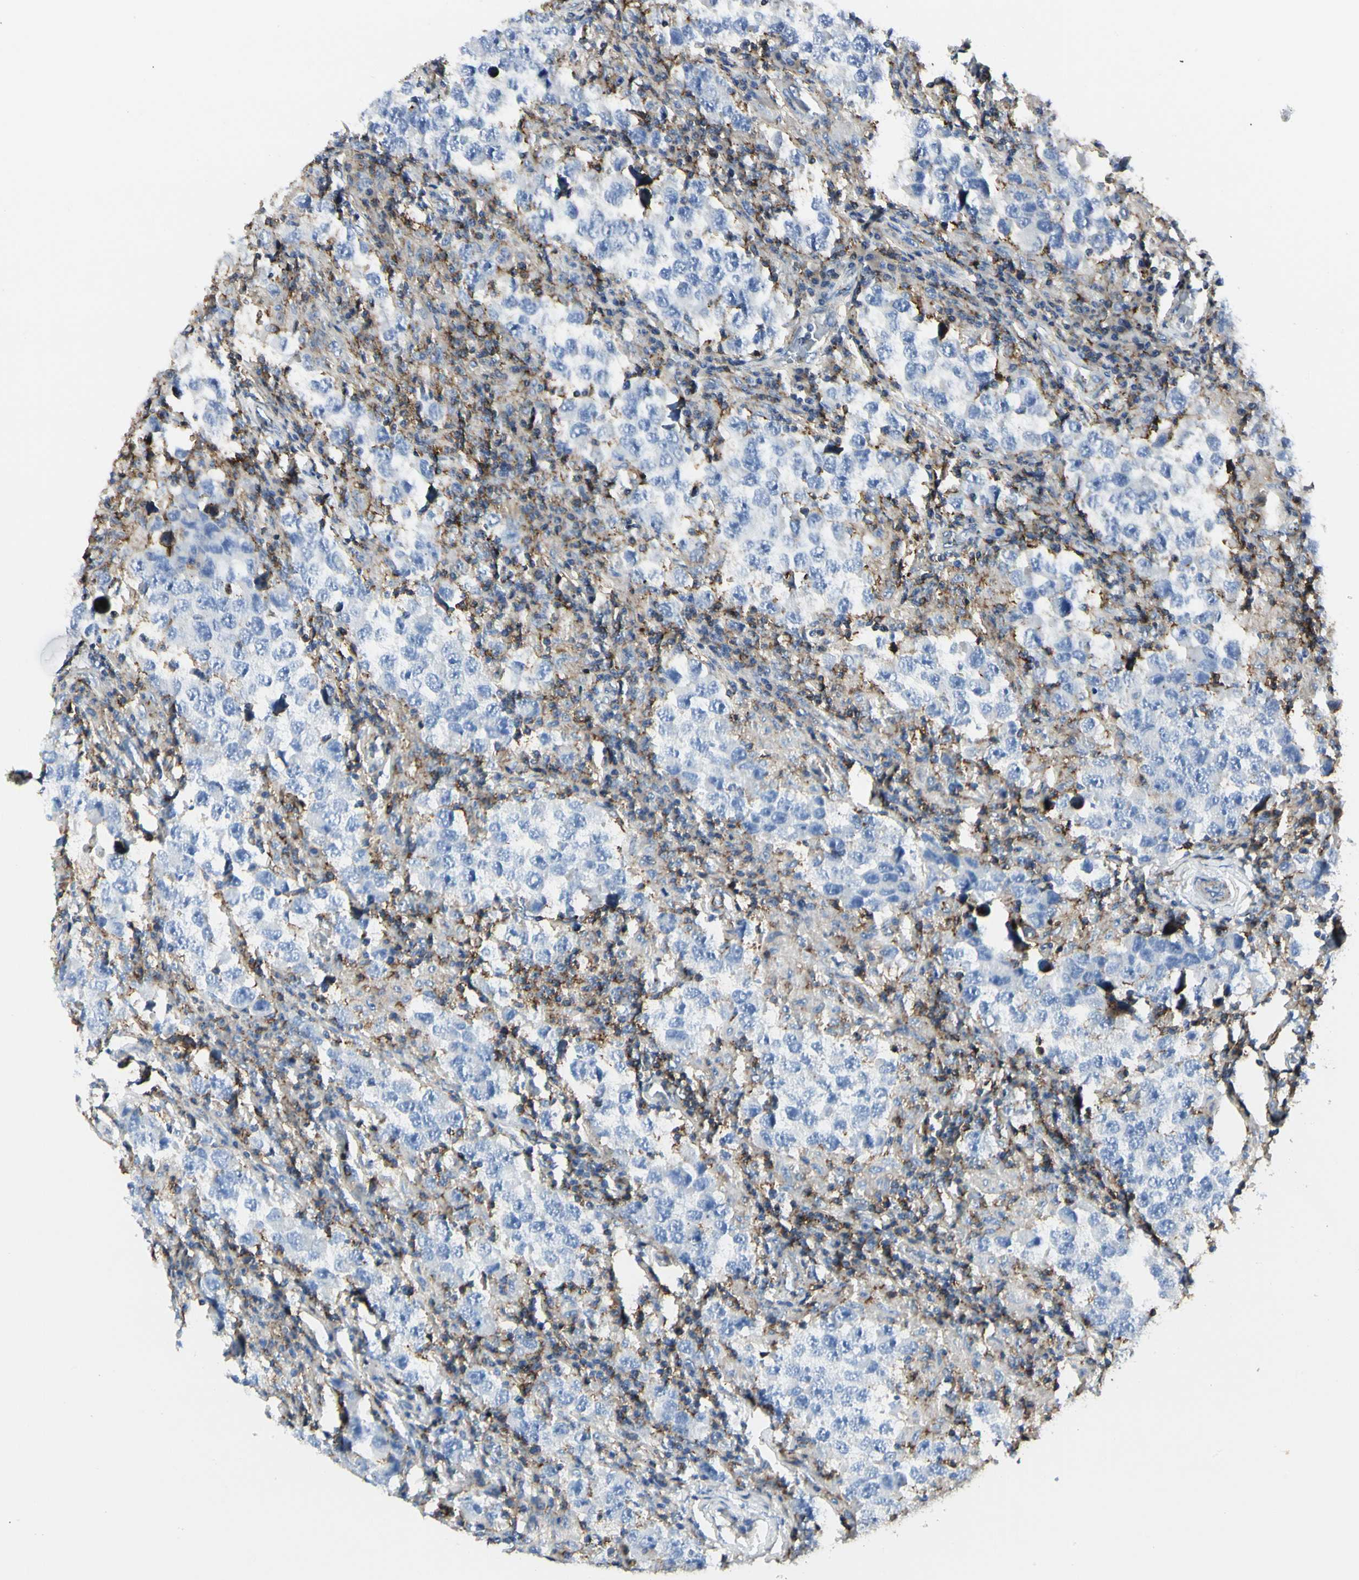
{"staining": {"intensity": "negative", "quantity": "none", "location": "none"}, "tissue": "testis cancer", "cell_type": "Tumor cells", "image_type": "cancer", "snomed": [{"axis": "morphology", "description": "Carcinoma, Embryonal, NOS"}, {"axis": "topography", "description": "Testis"}], "caption": "Immunohistochemistry of human testis embryonal carcinoma exhibits no expression in tumor cells.", "gene": "CLEC2B", "patient": {"sex": "male", "age": 21}}